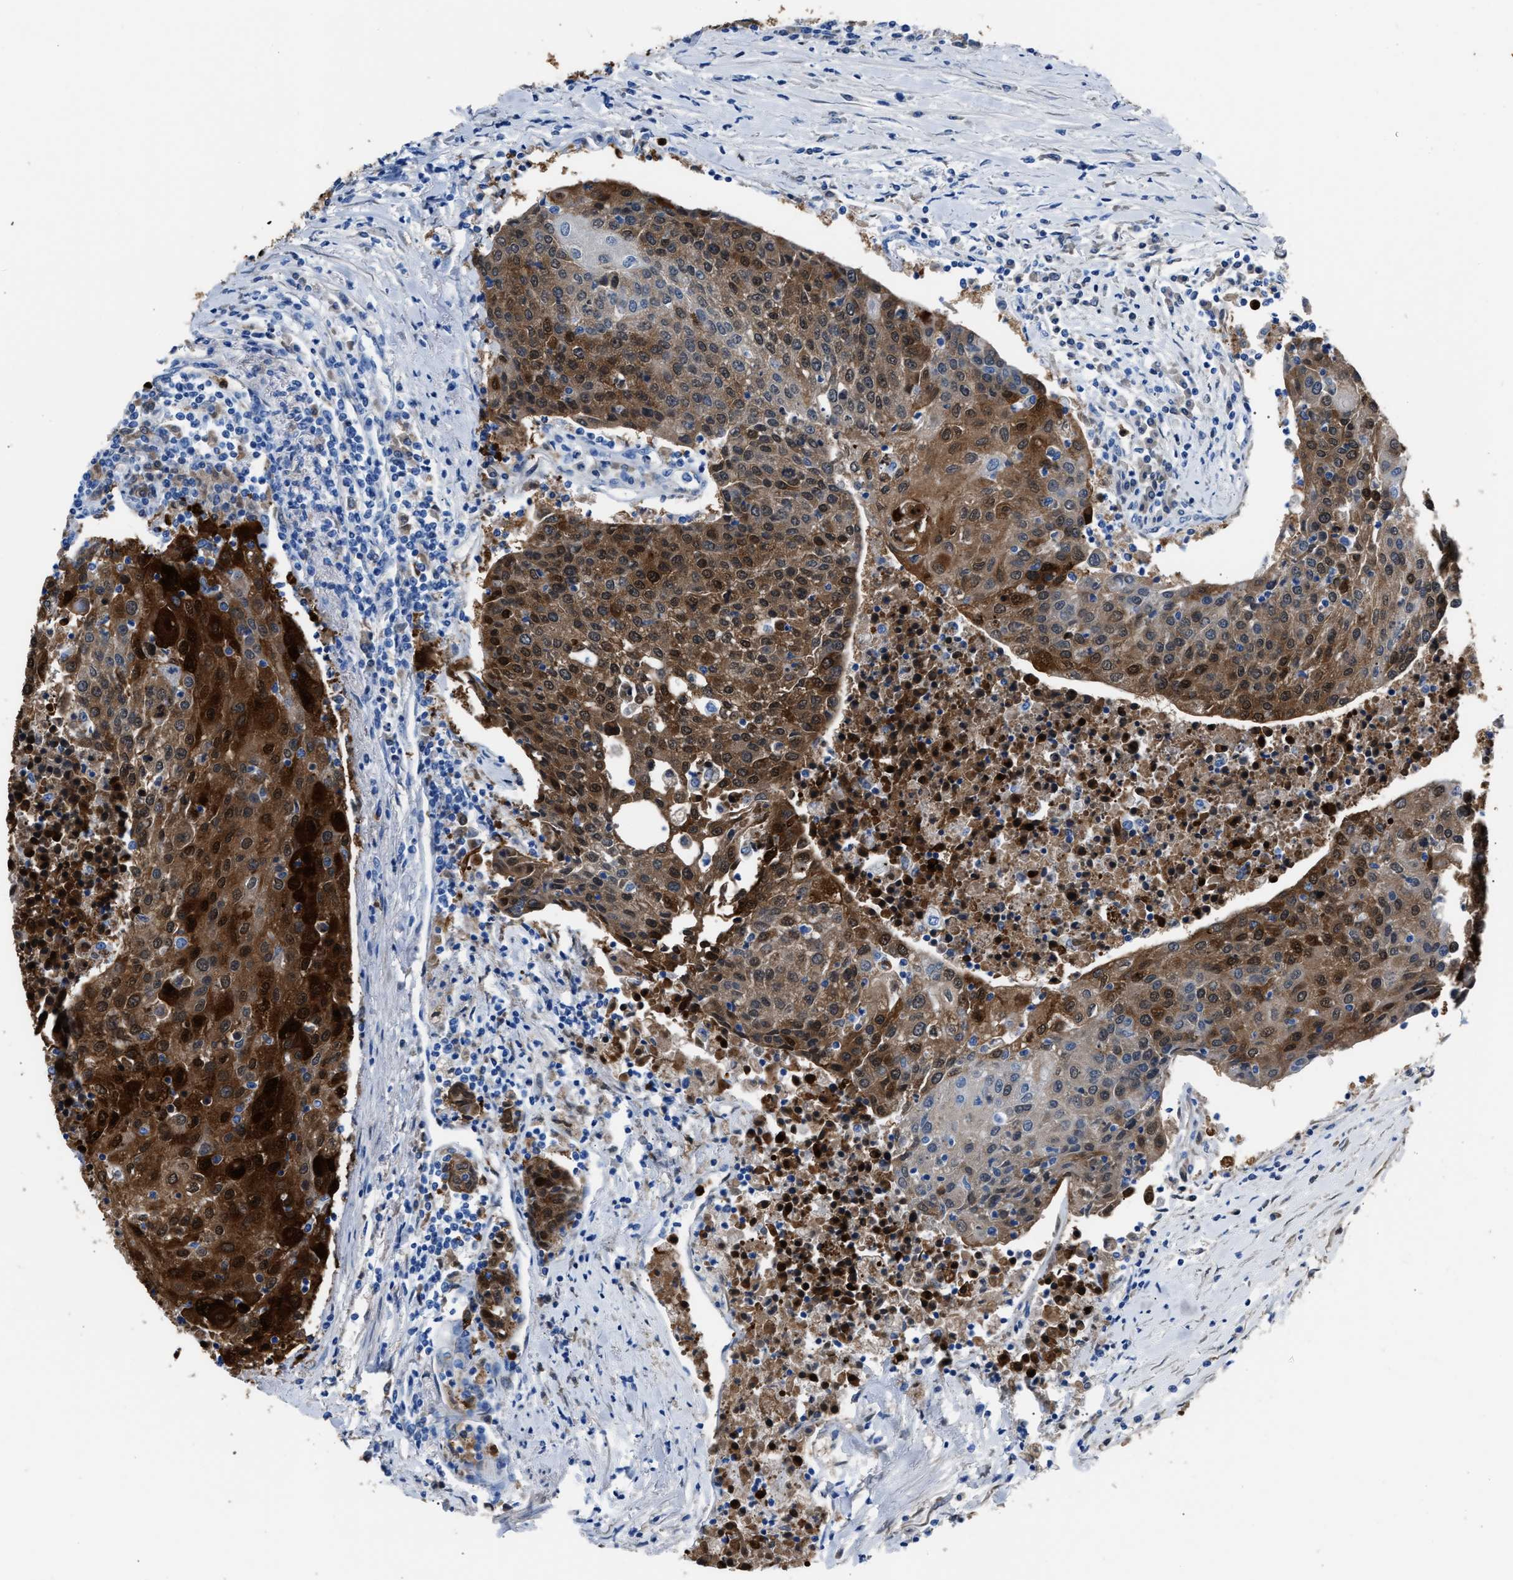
{"staining": {"intensity": "strong", "quantity": ">75%", "location": "cytoplasmic/membranous"}, "tissue": "urothelial cancer", "cell_type": "Tumor cells", "image_type": "cancer", "snomed": [{"axis": "morphology", "description": "Urothelial carcinoma, High grade"}, {"axis": "topography", "description": "Urinary bladder"}], "caption": "Protein expression analysis of high-grade urothelial carcinoma shows strong cytoplasmic/membranous expression in approximately >75% of tumor cells.", "gene": "S100P", "patient": {"sex": "female", "age": 85}}